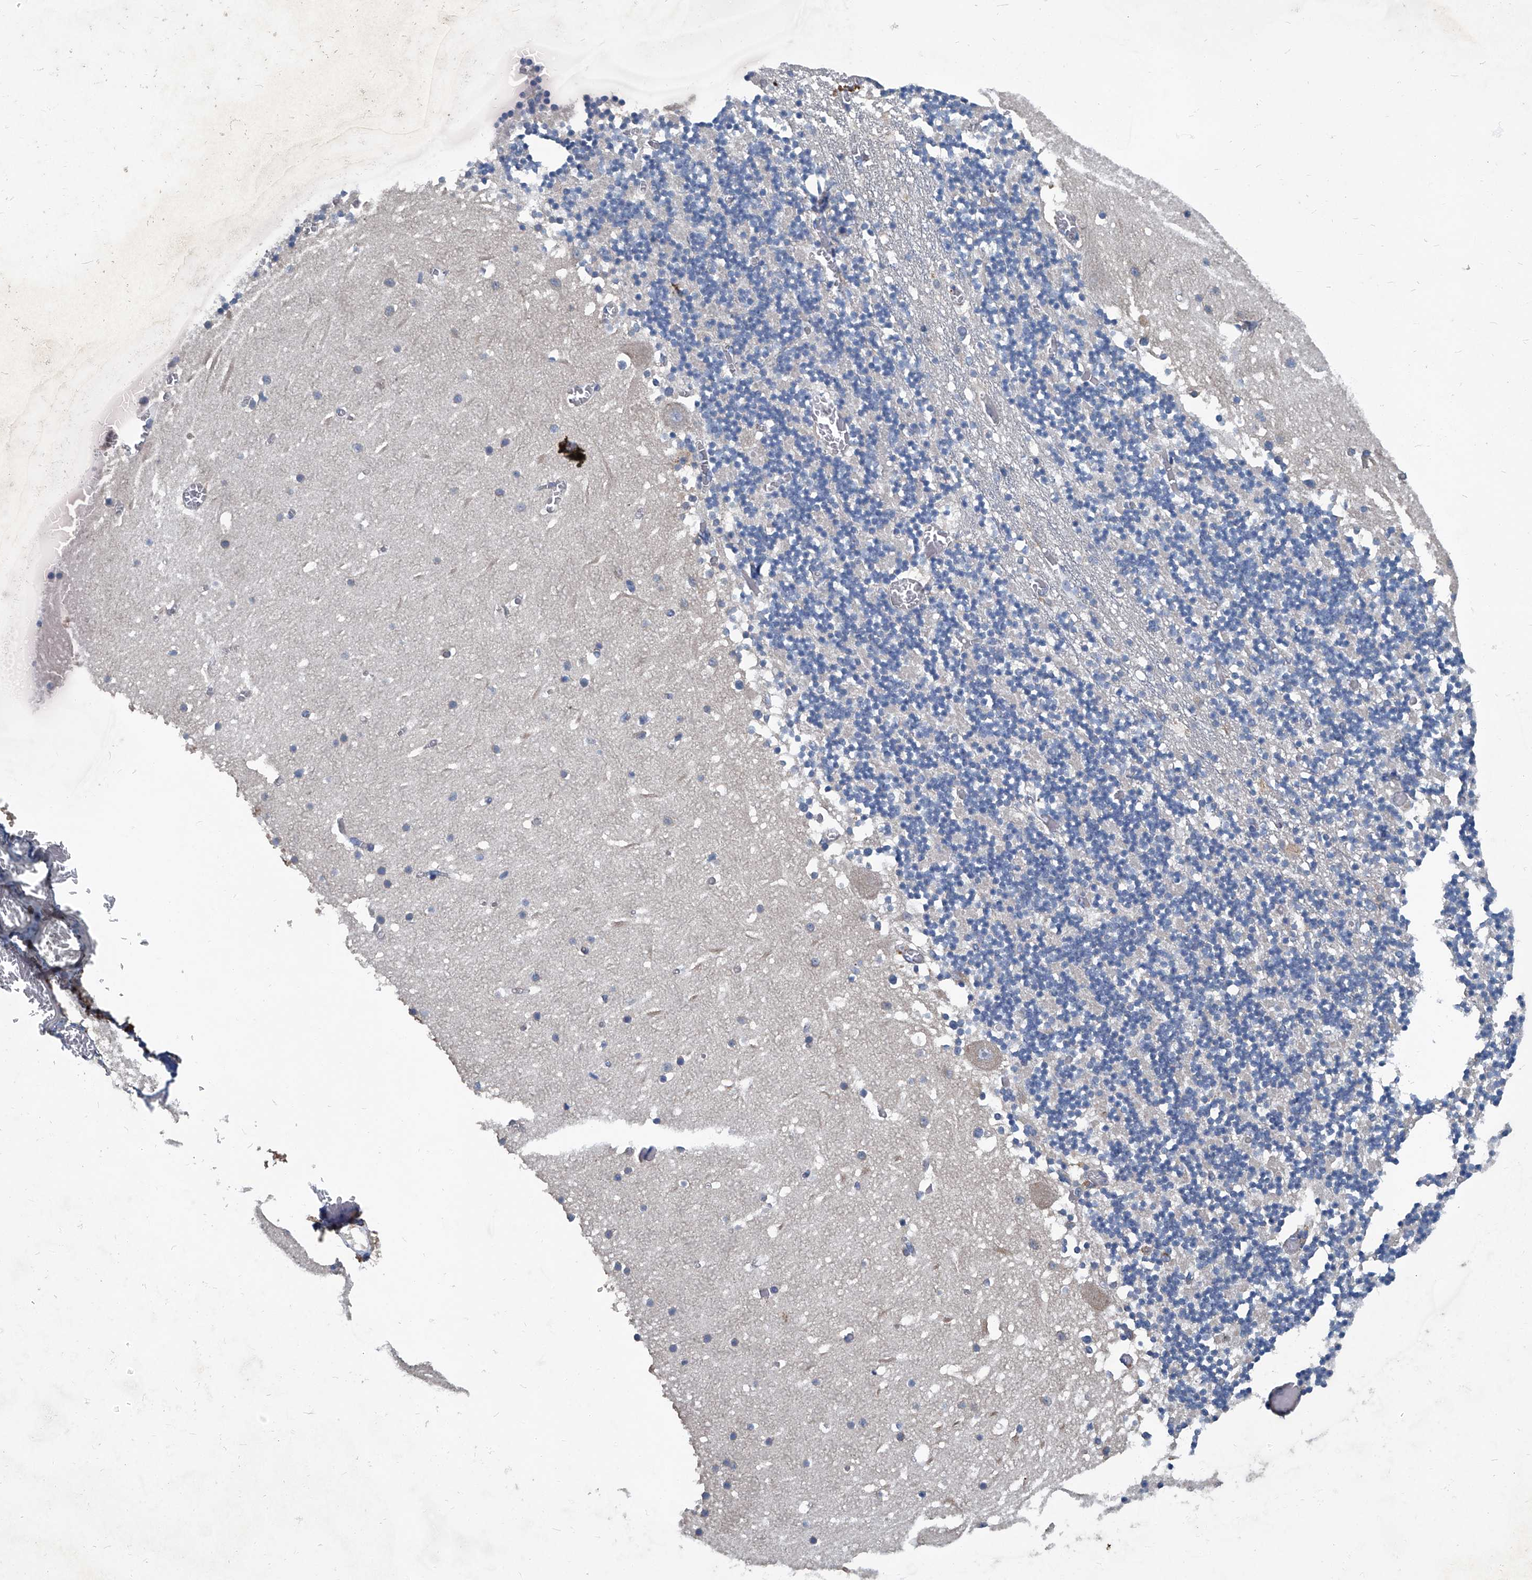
{"staining": {"intensity": "negative", "quantity": "none", "location": "none"}, "tissue": "cerebellum", "cell_type": "Cells in granular layer", "image_type": "normal", "snomed": [{"axis": "morphology", "description": "Normal tissue, NOS"}, {"axis": "topography", "description": "Cerebellum"}], "caption": "IHC of benign cerebellum demonstrates no positivity in cells in granular layer.", "gene": "SLC26A11", "patient": {"sex": "female", "age": 28}}